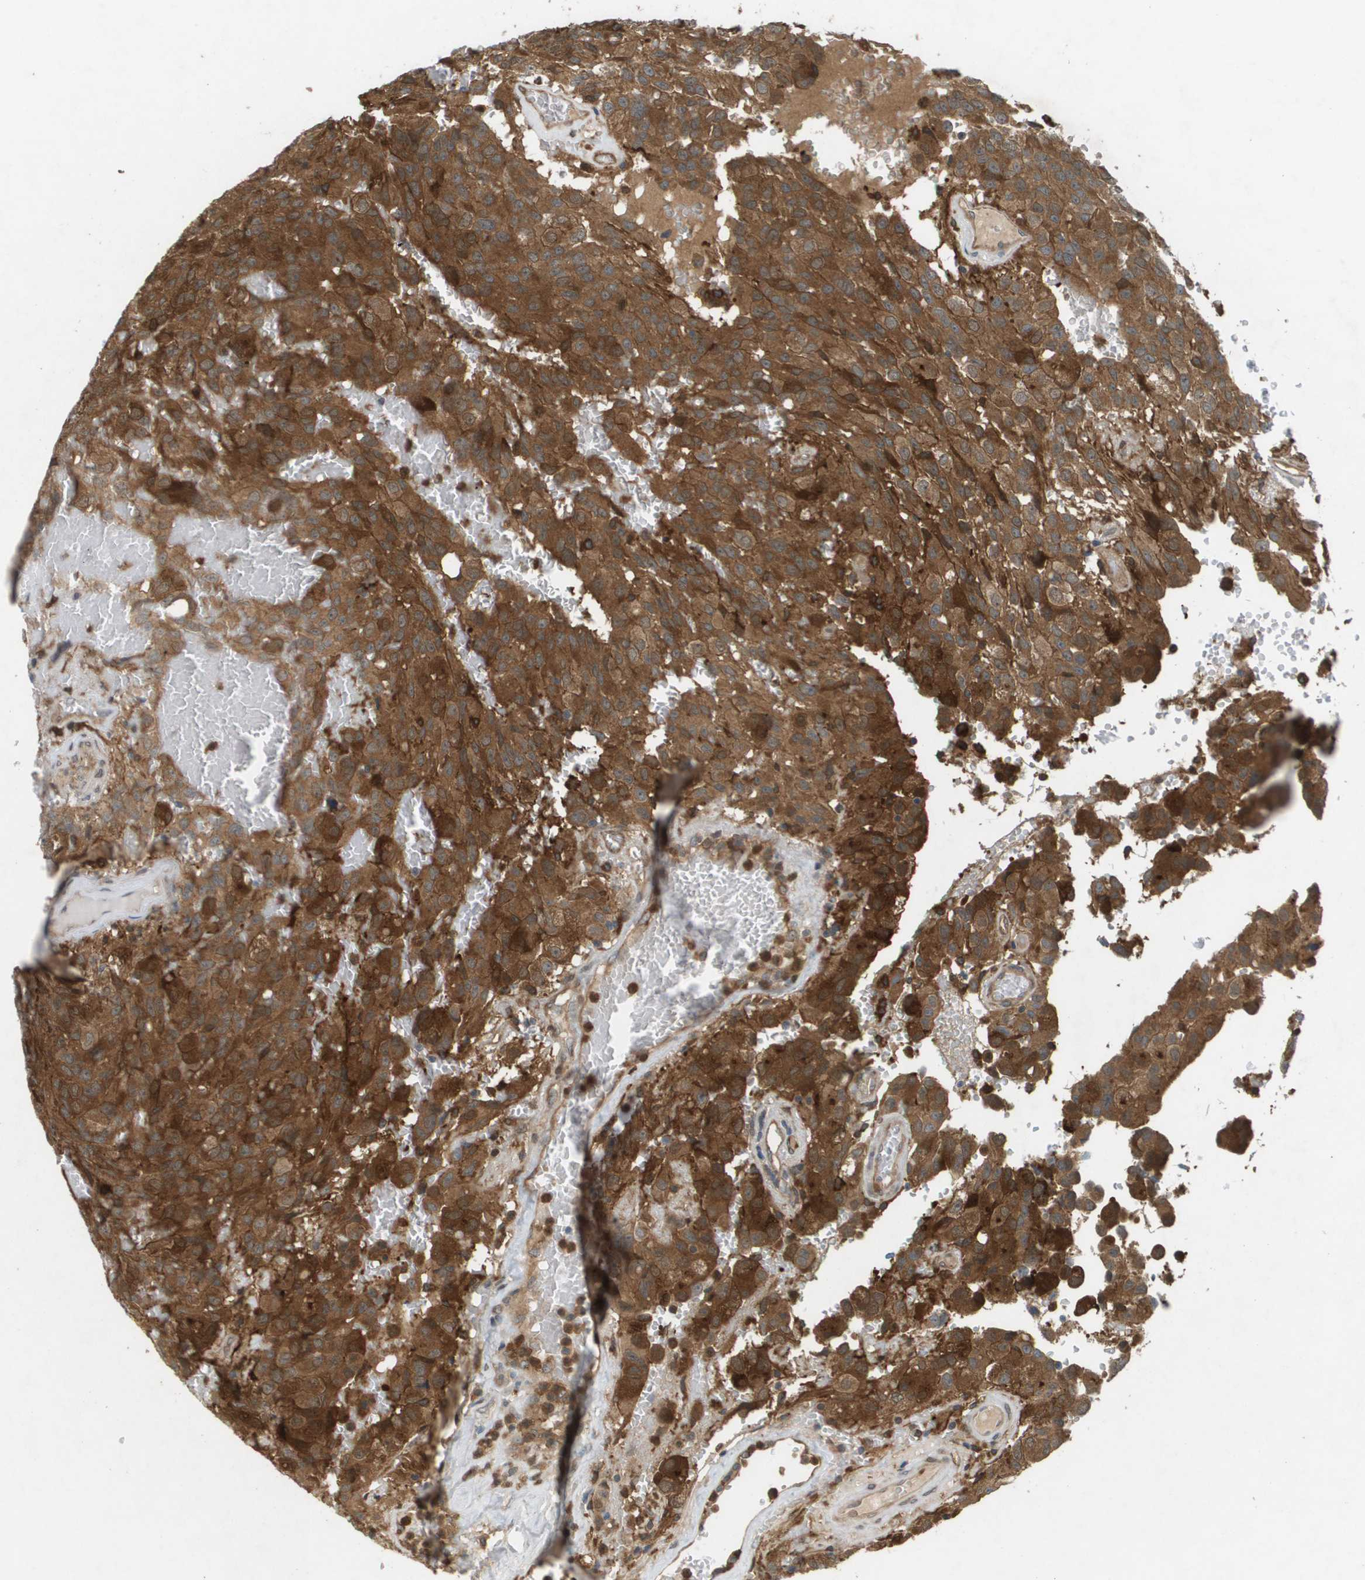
{"staining": {"intensity": "strong", "quantity": ">75%", "location": "cytoplasmic/membranous"}, "tissue": "glioma", "cell_type": "Tumor cells", "image_type": "cancer", "snomed": [{"axis": "morphology", "description": "Glioma, malignant, High grade"}, {"axis": "topography", "description": "Brain"}], "caption": "Brown immunohistochemical staining in malignant glioma (high-grade) demonstrates strong cytoplasmic/membranous staining in approximately >75% of tumor cells.", "gene": "PALD1", "patient": {"sex": "male", "age": 32}}